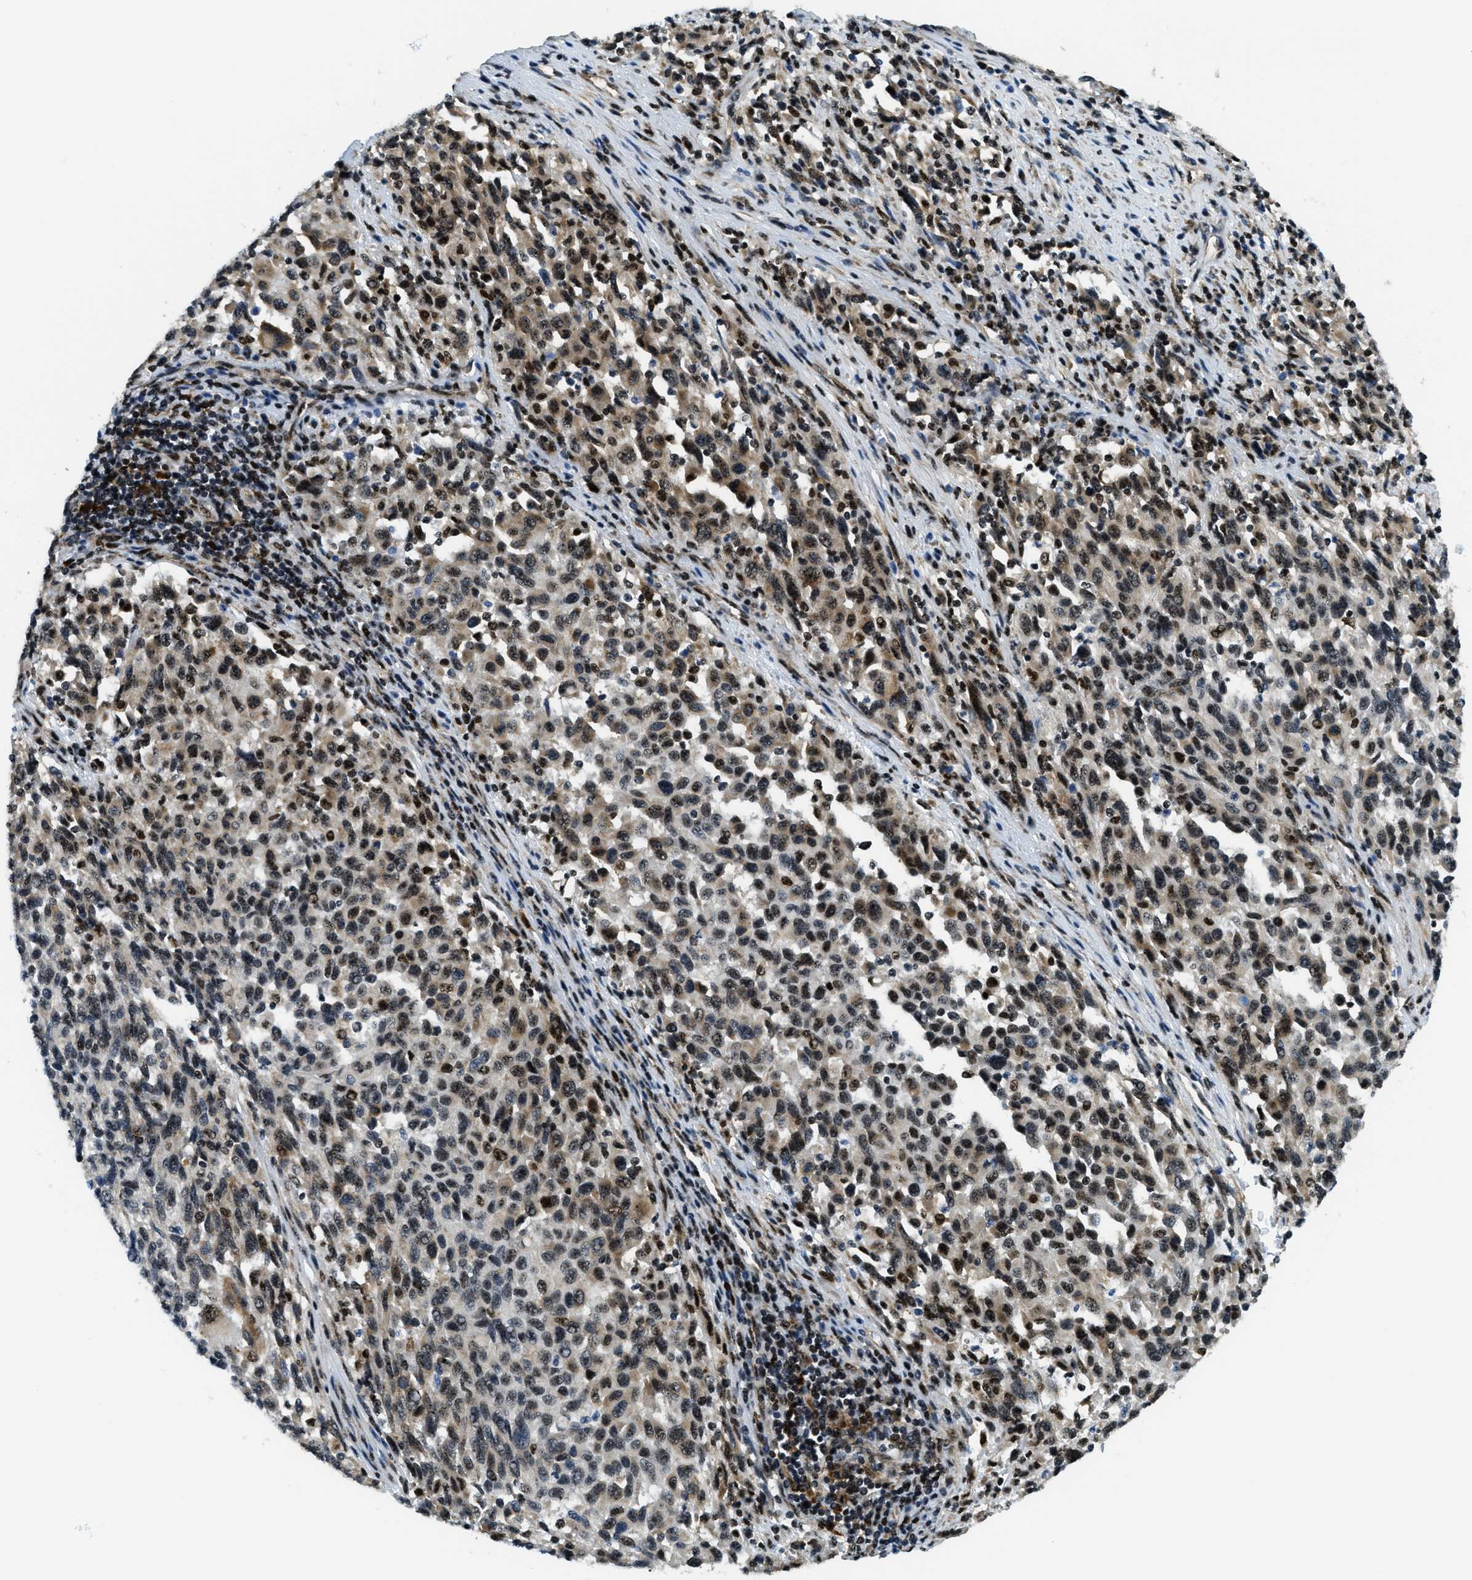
{"staining": {"intensity": "strong", "quantity": ">75%", "location": "cytoplasmic/membranous,nuclear"}, "tissue": "melanoma", "cell_type": "Tumor cells", "image_type": "cancer", "snomed": [{"axis": "morphology", "description": "Malignant melanoma, Metastatic site"}, {"axis": "topography", "description": "Lymph node"}], "caption": "The photomicrograph demonstrates staining of malignant melanoma (metastatic site), revealing strong cytoplasmic/membranous and nuclear protein positivity (brown color) within tumor cells.", "gene": "SP100", "patient": {"sex": "male", "age": 61}}